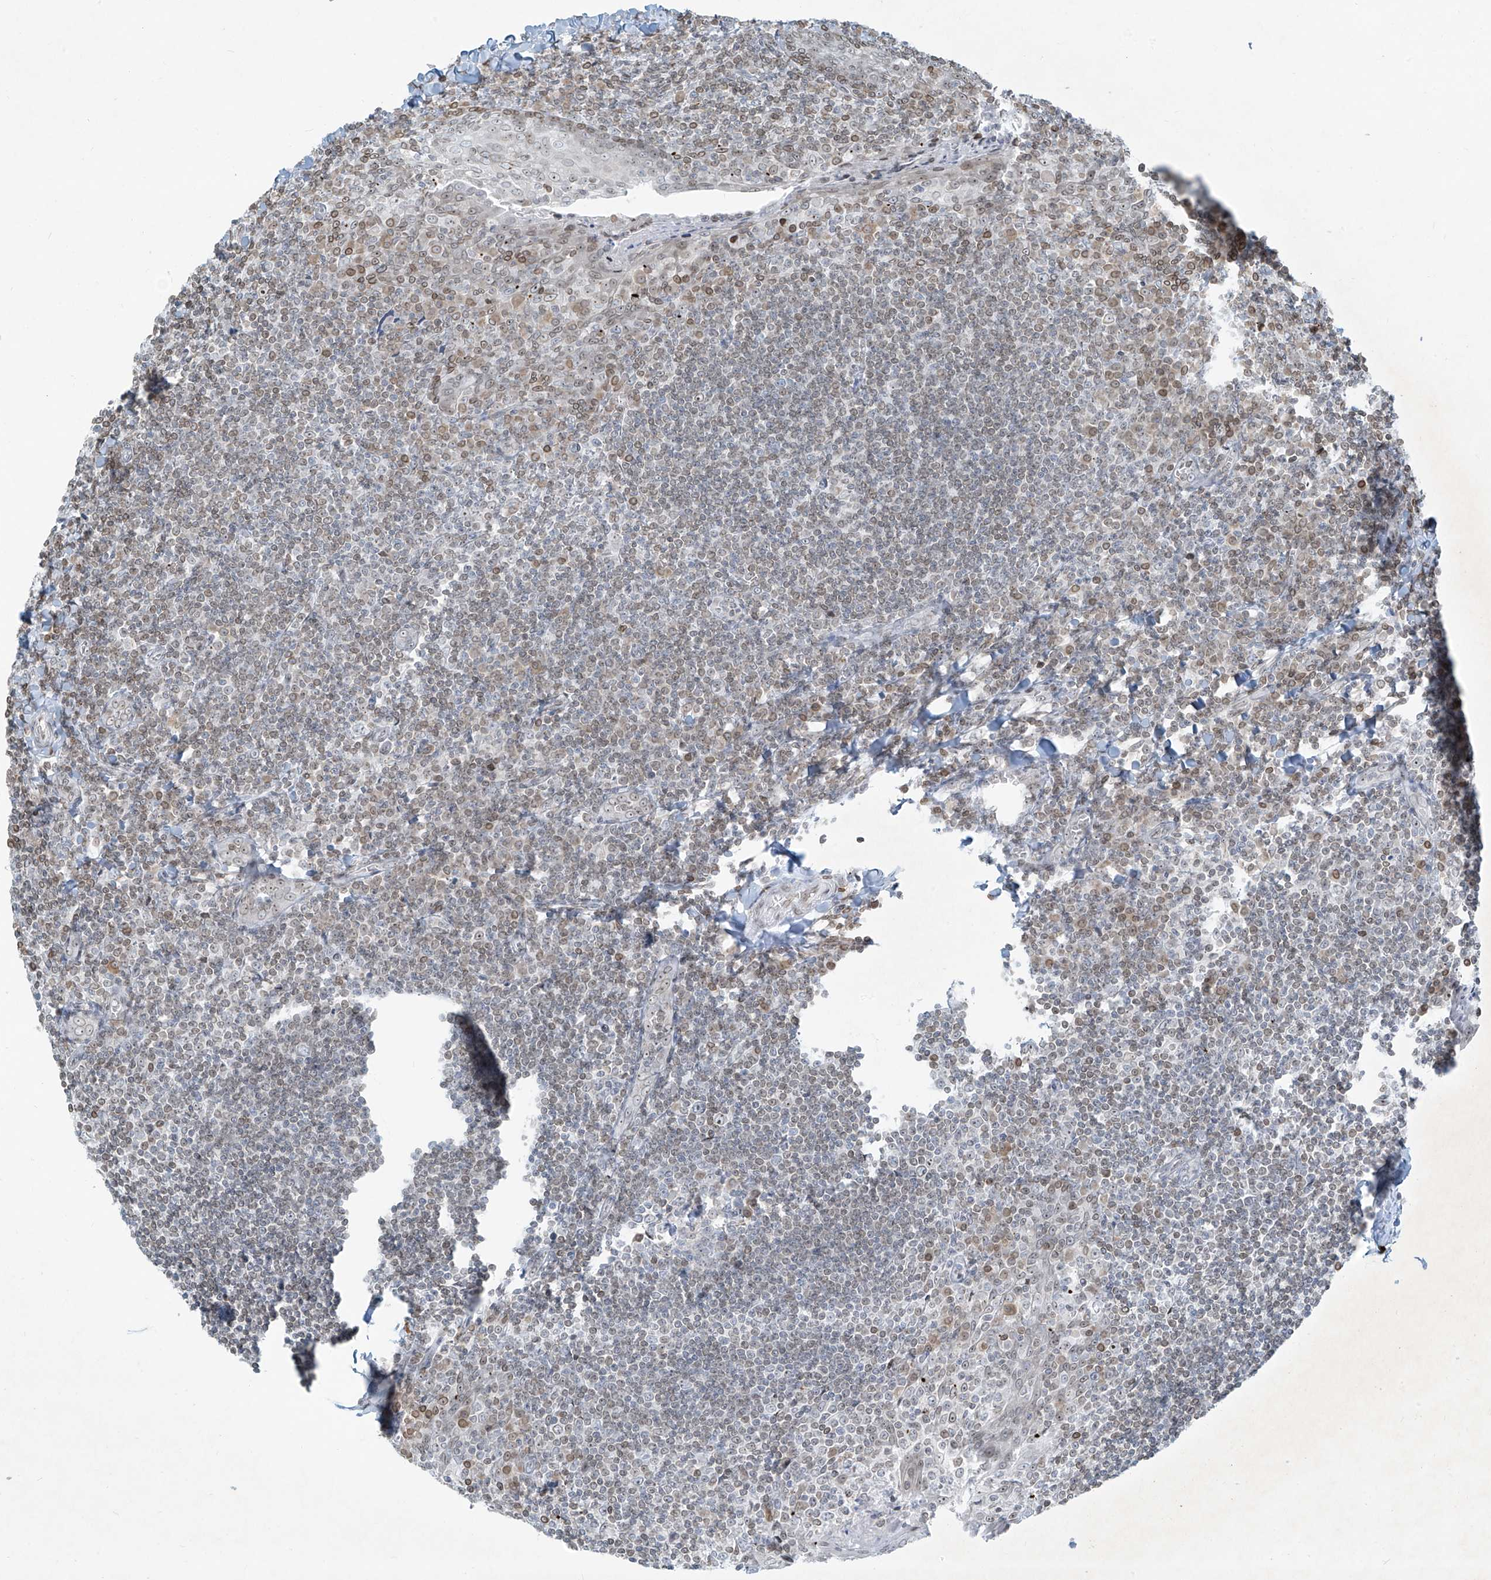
{"staining": {"intensity": "moderate", "quantity": "<25%", "location": "cytoplasmic/membranous"}, "tissue": "tonsil", "cell_type": "Germinal center cells", "image_type": "normal", "snomed": [{"axis": "morphology", "description": "Normal tissue, NOS"}, {"axis": "topography", "description": "Tonsil"}], "caption": "The image exhibits a brown stain indicating the presence of a protein in the cytoplasmic/membranous of germinal center cells in tonsil. The protein of interest is shown in brown color, while the nuclei are stained blue.", "gene": "SAMD15", "patient": {"sex": "male", "age": 27}}